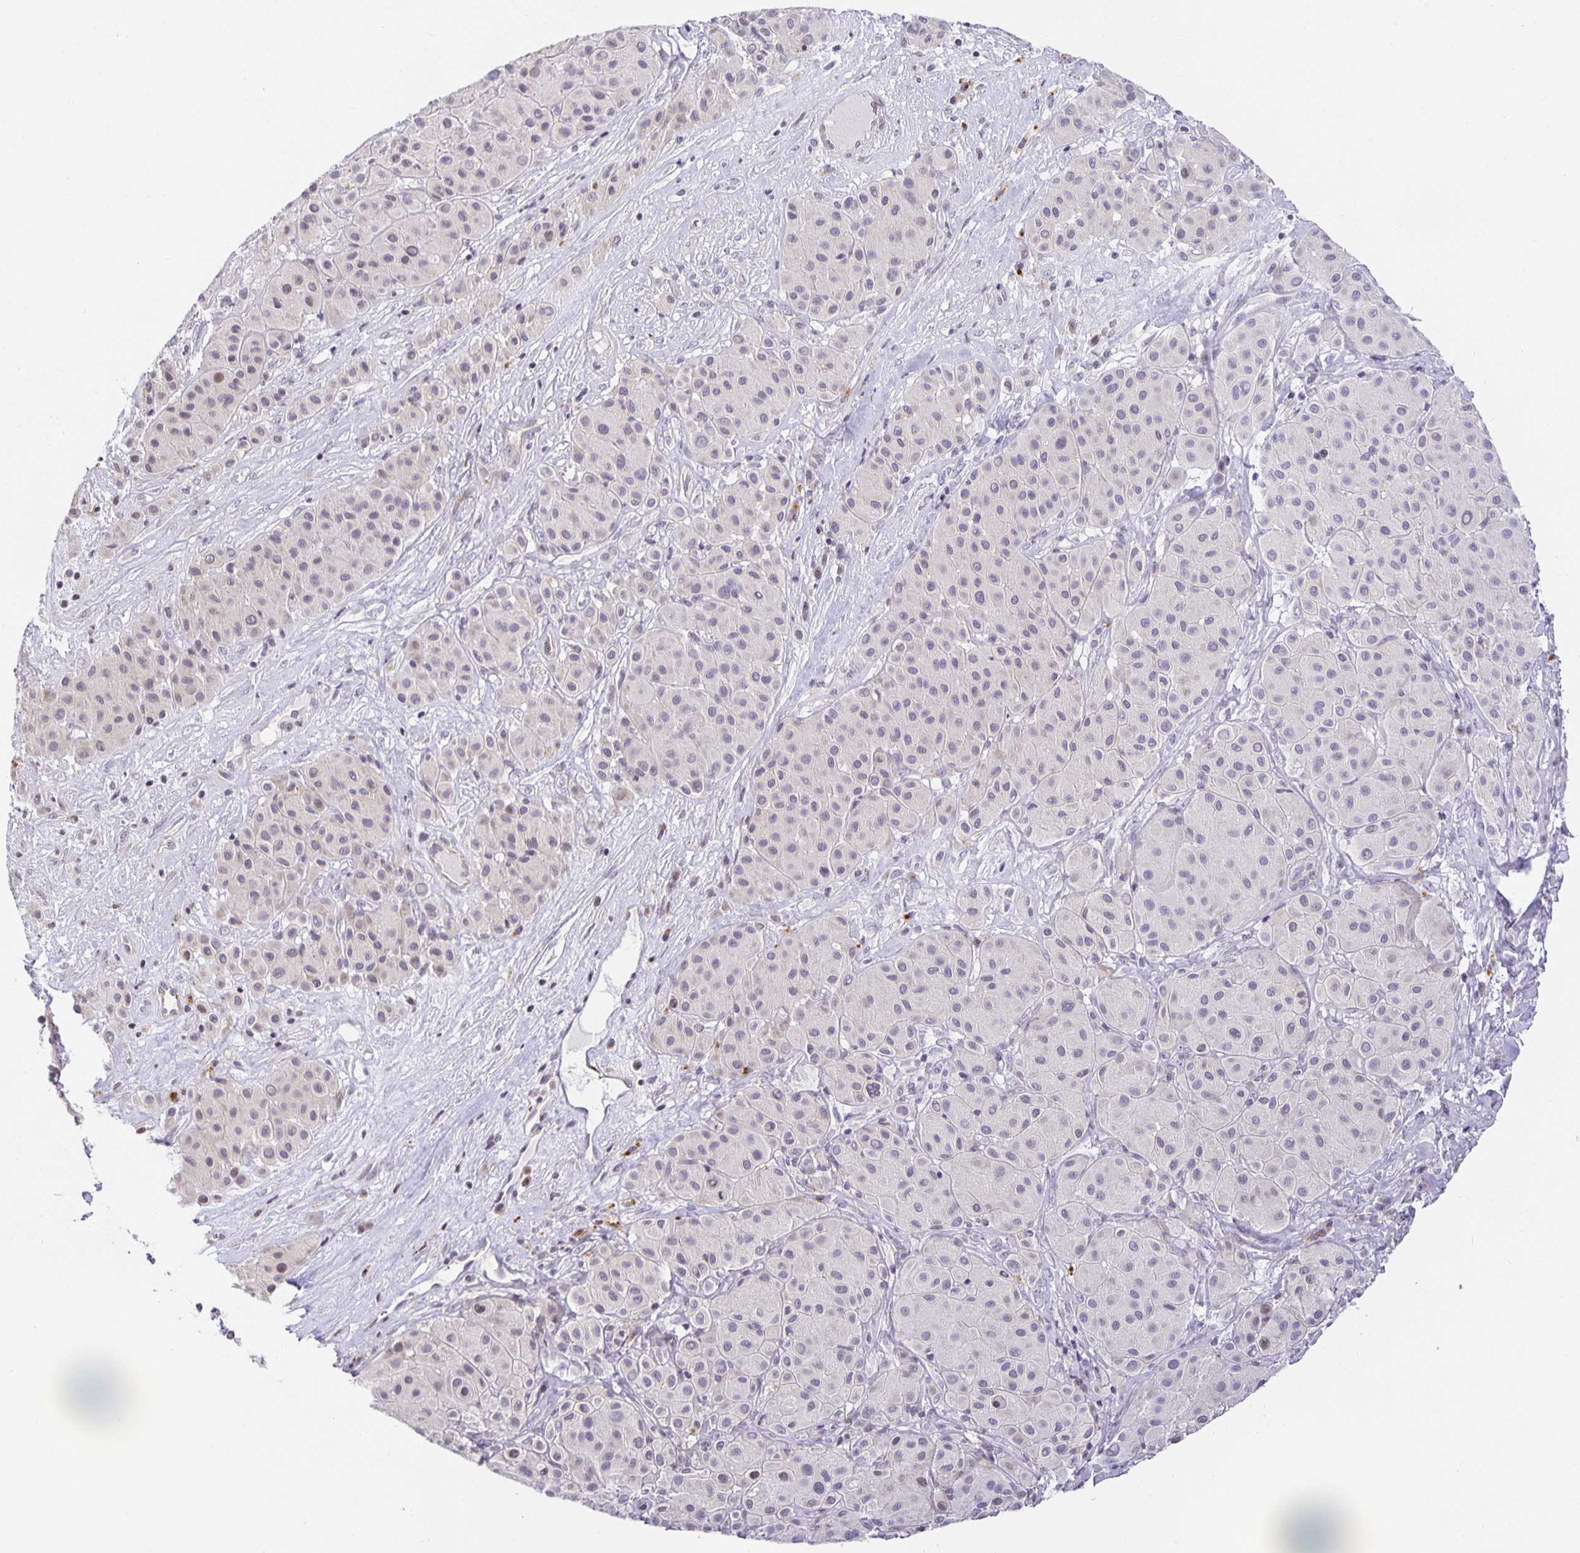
{"staining": {"intensity": "negative", "quantity": "none", "location": "none"}, "tissue": "melanoma", "cell_type": "Tumor cells", "image_type": "cancer", "snomed": [{"axis": "morphology", "description": "Malignant melanoma, Metastatic site"}, {"axis": "topography", "description": "Smooth muscle"}], "caption": "The micrograph shows no staining of tumor cells in malignant melanoma (metastatic site).", "gene": "TJP3", "patient": {"sex": "male", "age": 41}}